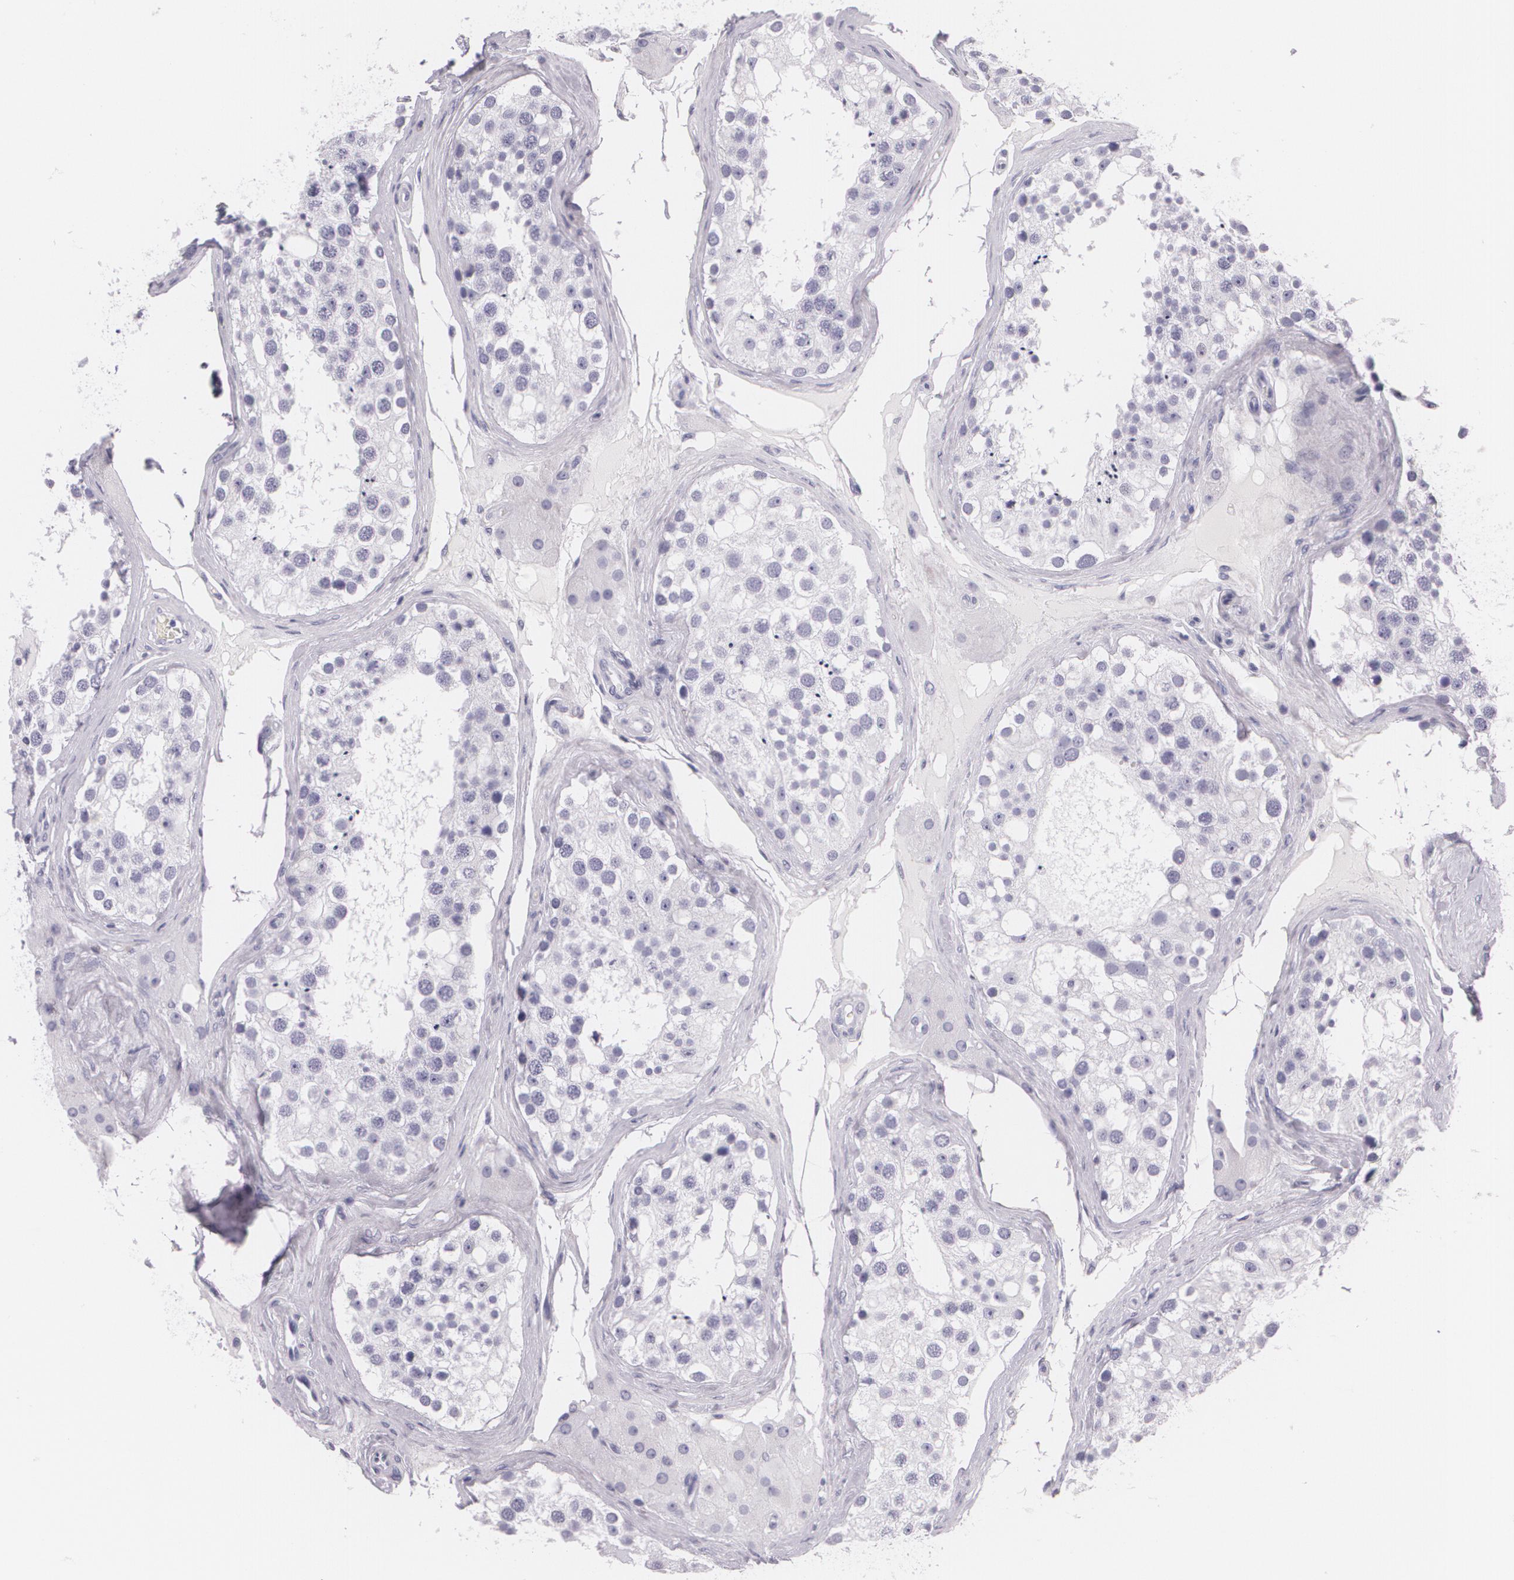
{"staining": {"intensity": "negative", "quantity": "none", "location": "none"}, "tissue": "testis", "cell_type": "Cells in seminiferous ducts", "image_type": "normal", "snomed": [{"axis": "morphology", "description": "Normal tissue, NOS"}, {"axis": "topography", "description": "Testis"}], "caption": "Protein analysis of benign testis demonstrates no significant staining in cells in seminiferous ducts. (Brightfield microscopy of DAB immunohistochemistry (IHC) at high magnification).", "gene": "DLG4", "patient": {"sex": "male", "age": 68}}